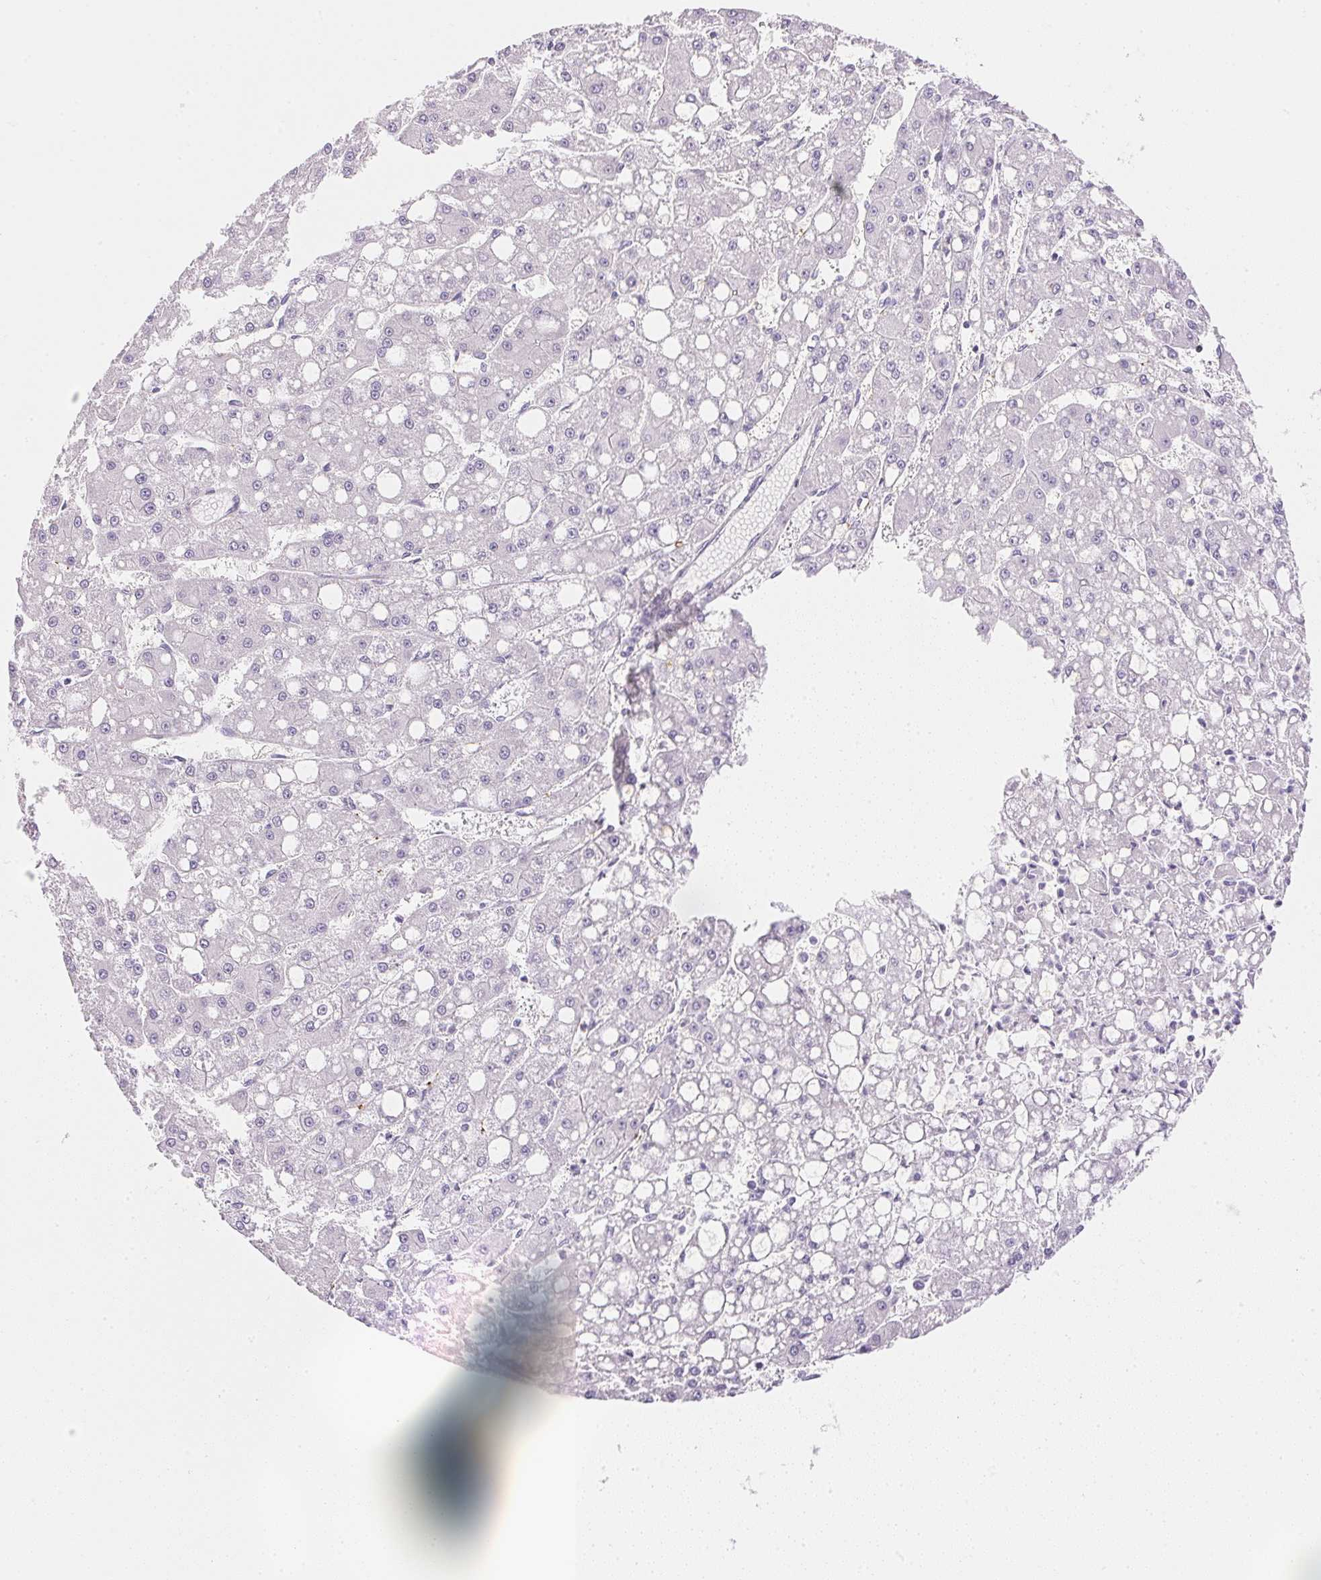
{"staining": {"intensity": "negative", "quantity": "none", "location": "none"}, "tissue": "liver cancer", "cell_type": "Tumor cells", "image_type": "cancer", "snomed": [{"axis": "morphology", "description": "Carcinoma, Hepatocellular, NOS"}, {"axis": "topography", "description": "Liver"}], "caption": "High power microscopy photomicrograph of an immunohistochemistry (IHC) photomicrograph of liver cancer, revealing no significant positivity in tumor cells. (Immunohistochemistry (ihc), brightfield microscopy, high magnification).", "gene": "KCNE2", "patient": {"sex": "male", "age": 67}}